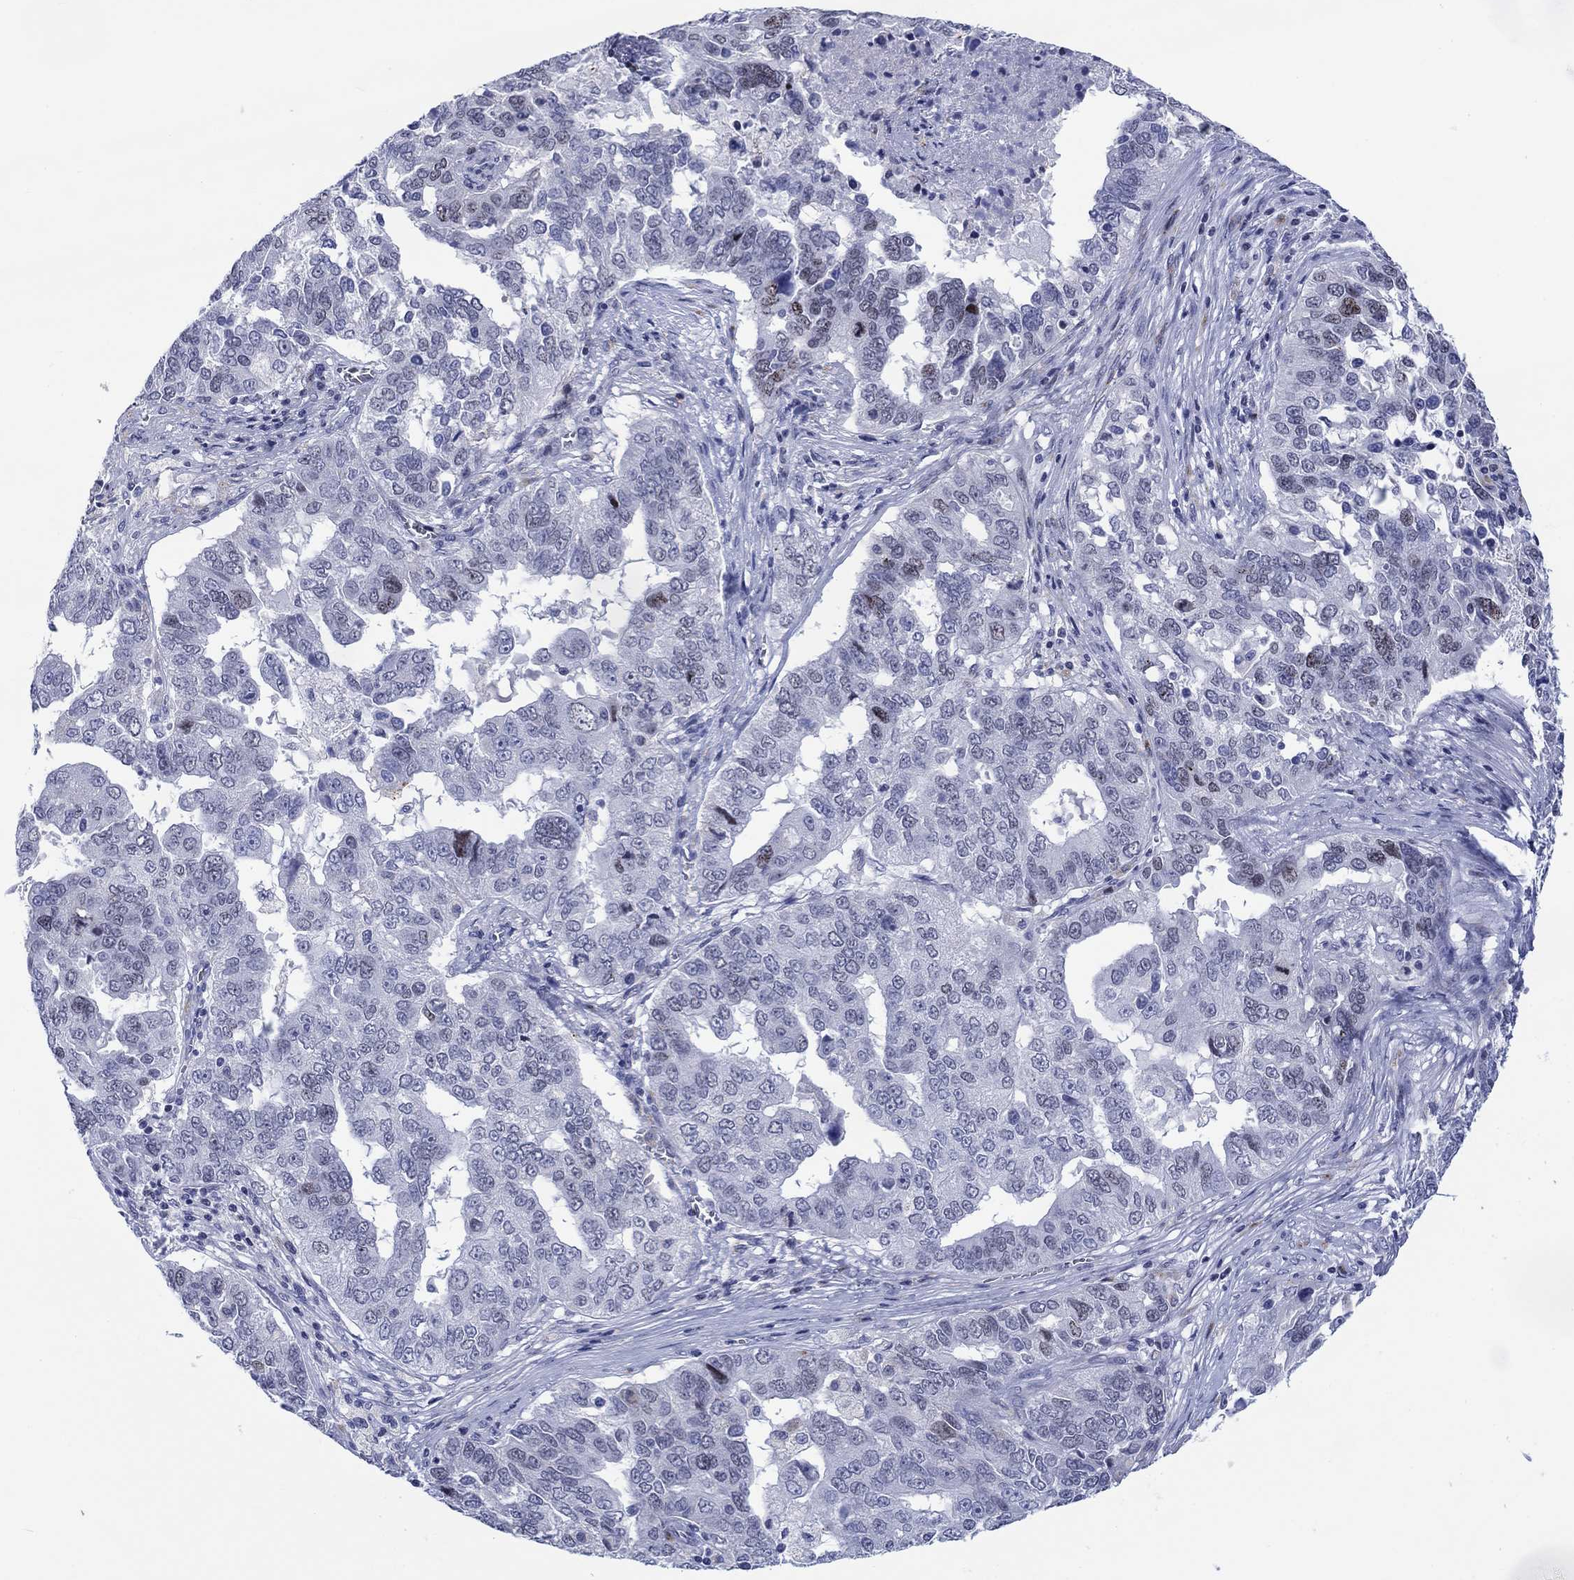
{"staining": {"intensity": "moderate", "quantity": "<25%", "location": "nuclear"}, "tissue": "ovarian cancer", "cell_type": "Tumor cells", "image_type": "cancer", "snomed": [{"axis": "morphology", "description": "Carcinoma, endometroid"}, {"axis": "topography", "description": "Soft tissue"}, {"axis": "topography", "description": "Ovary"}], "caption": "Moderate nuclear protein positivity is present in approximately <25% of tumor cells in ovarian endometroid carcinoma. (IHC, brightfield microscopy, high magnification).", "gene": "CDCA2", "patient": {"sex": "female", "age": 52}}